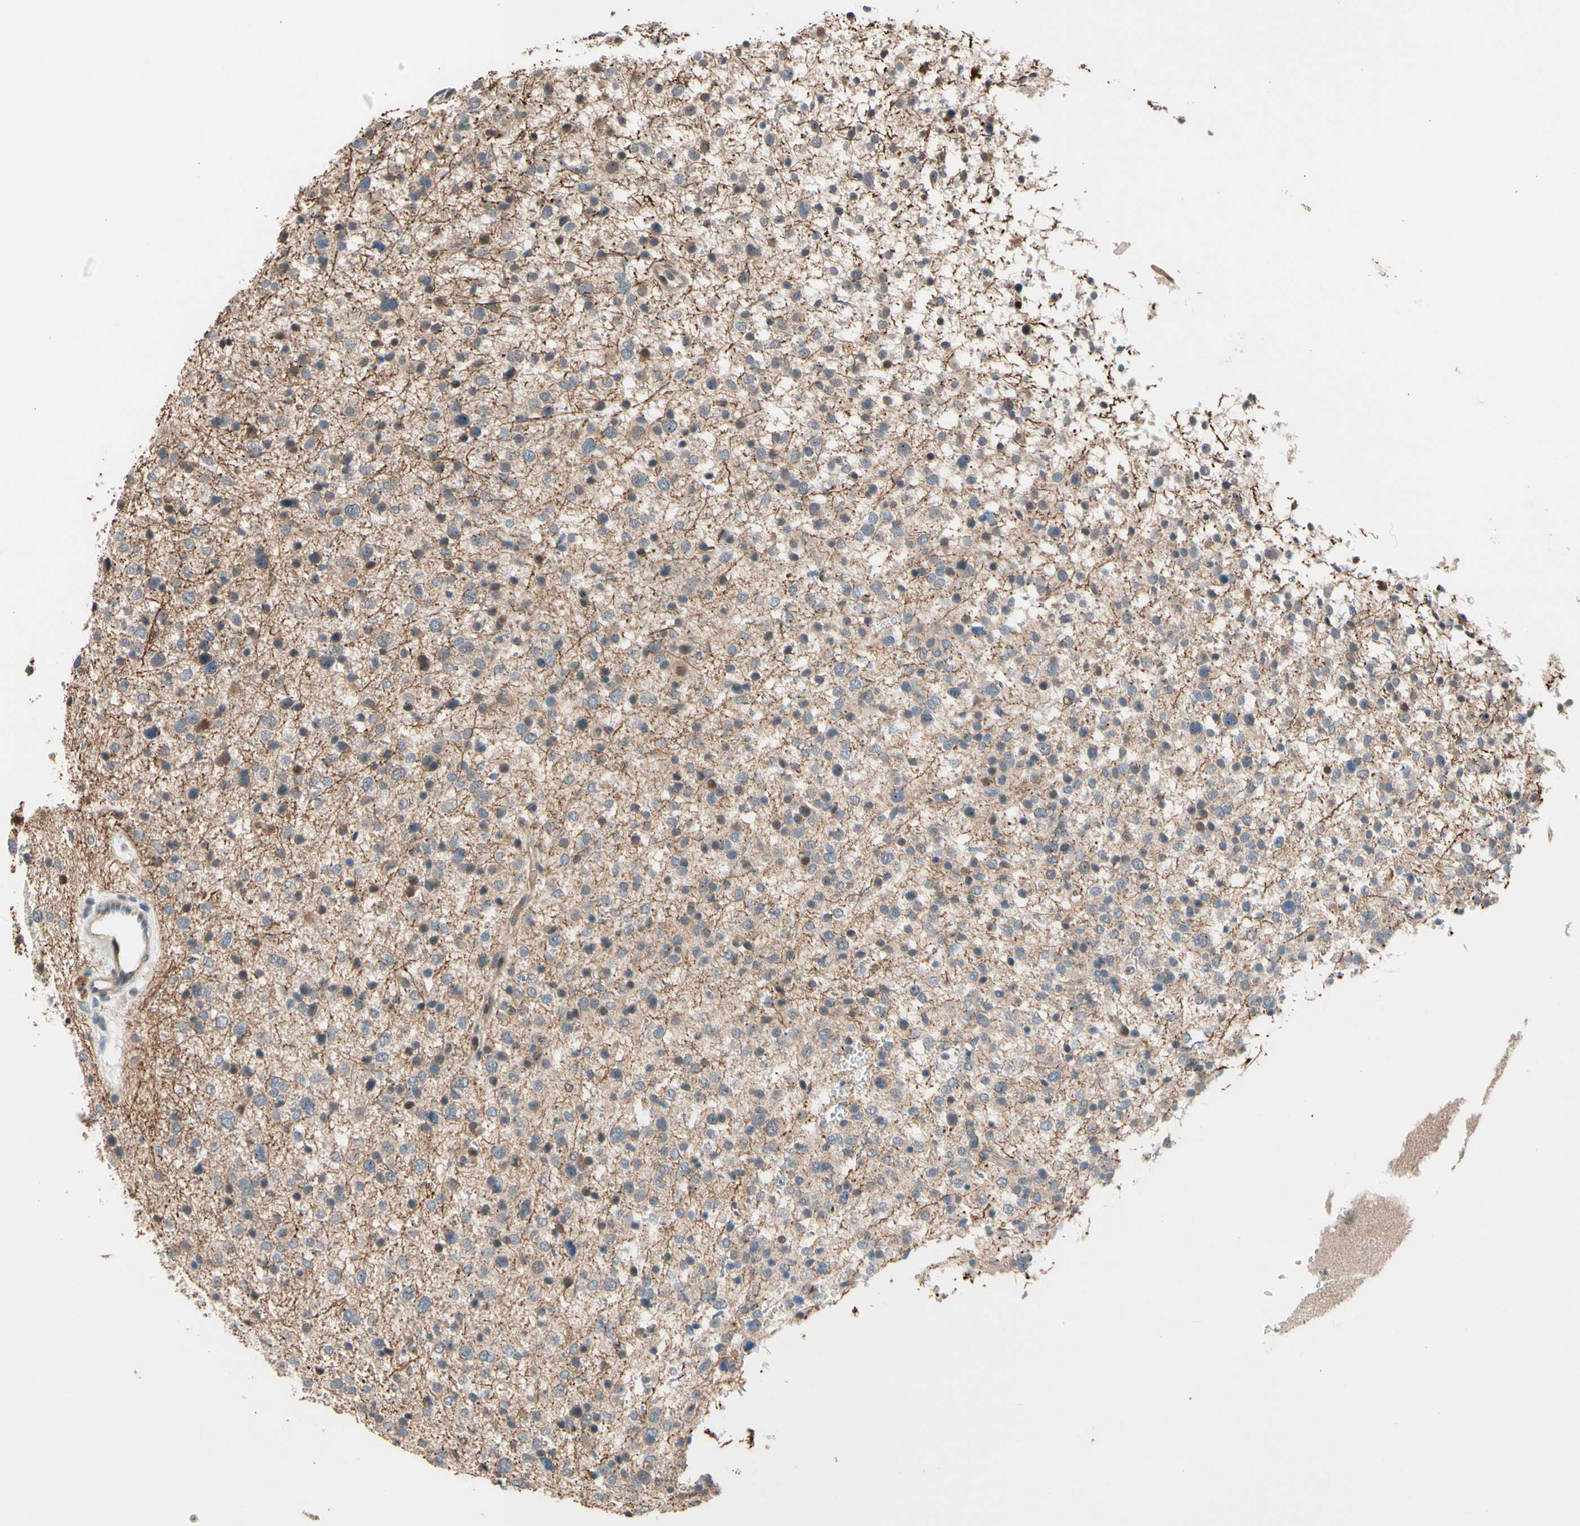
{"staining": {"intensity": "weak", "quantity": "25%-75%", "location": "cytoplasmic/membranous"}, "tissue": "glioma", "cell_type": "Tumor cells", "image_type": "cancer", "snomed": [{"axis": "morphology", "description": "Glioma, malignant, Low grade"}, {"axis": "topography", "description": "Brain"}], "caption": "IHC staining of glioma, which reveals low levels of weak cytoplasmic/membranous positivity in approximately 25%-75% of tumor cells indicating weak cytoplasmic/membranous protein expression. The staining was performed using DAB (brown) for protein detection and nuclei were counterstained in hematoxylin (blue).", "gene": "NGEF", "patient": {"sex": "female", "age": 37}}